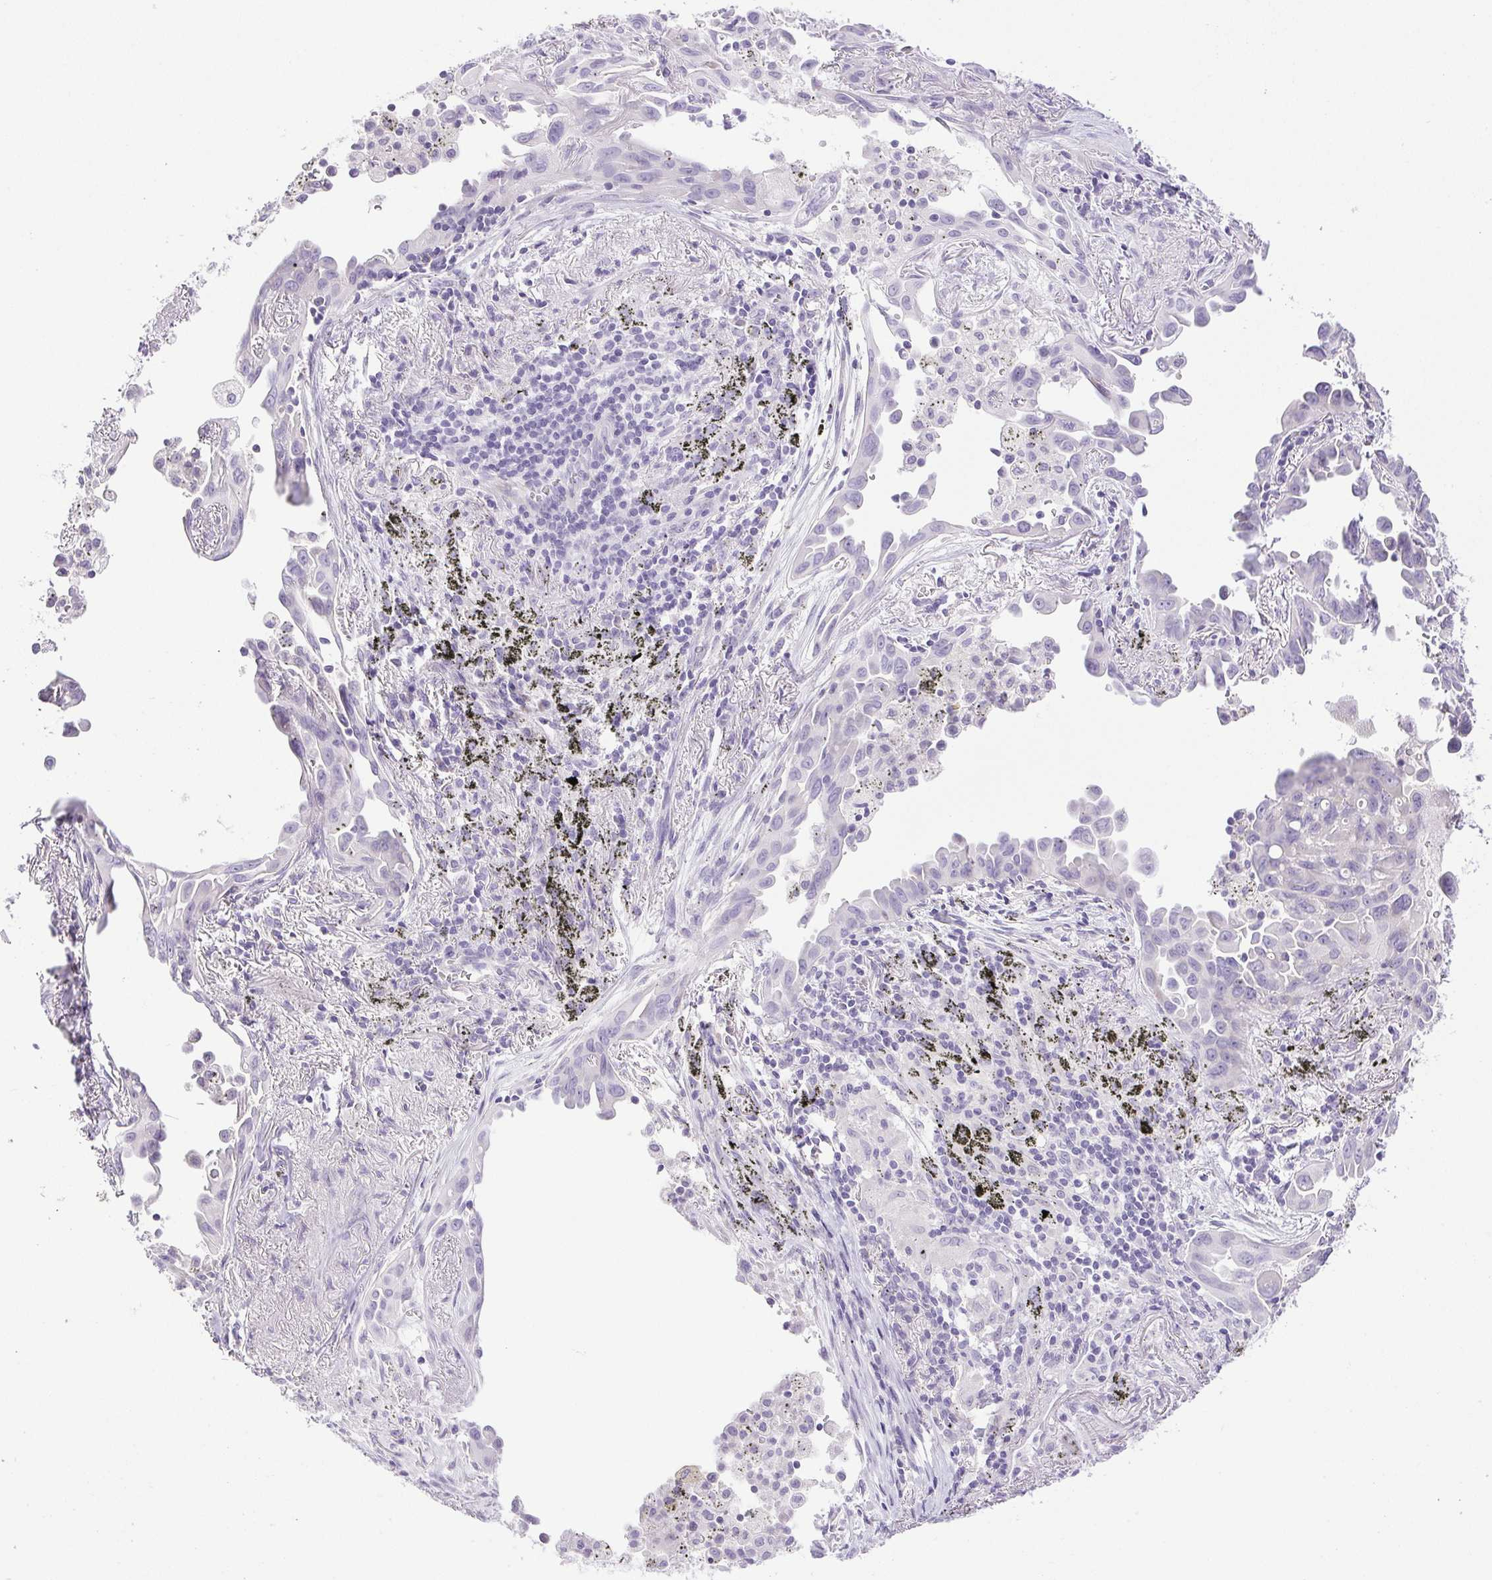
{"staining": {"intensity": "negative", "quantity": "none", "location": "none"}, "tissue": "lung cancer", "cell_type": "Tumor cells", "image_type": "cancer", "snomed": [{"axis": "morphology", "description": "Adenocarcinoma, NOS"}, {"axis": "topography", "description": "Lung"}], "caption": "DAB immunohistochemical staining of human lung cancer (adenocarcinoma) reveals no significant expression in tumor cells.", "gene": "PAPPA2", "patient": {"sex": "male", "age": 68}}